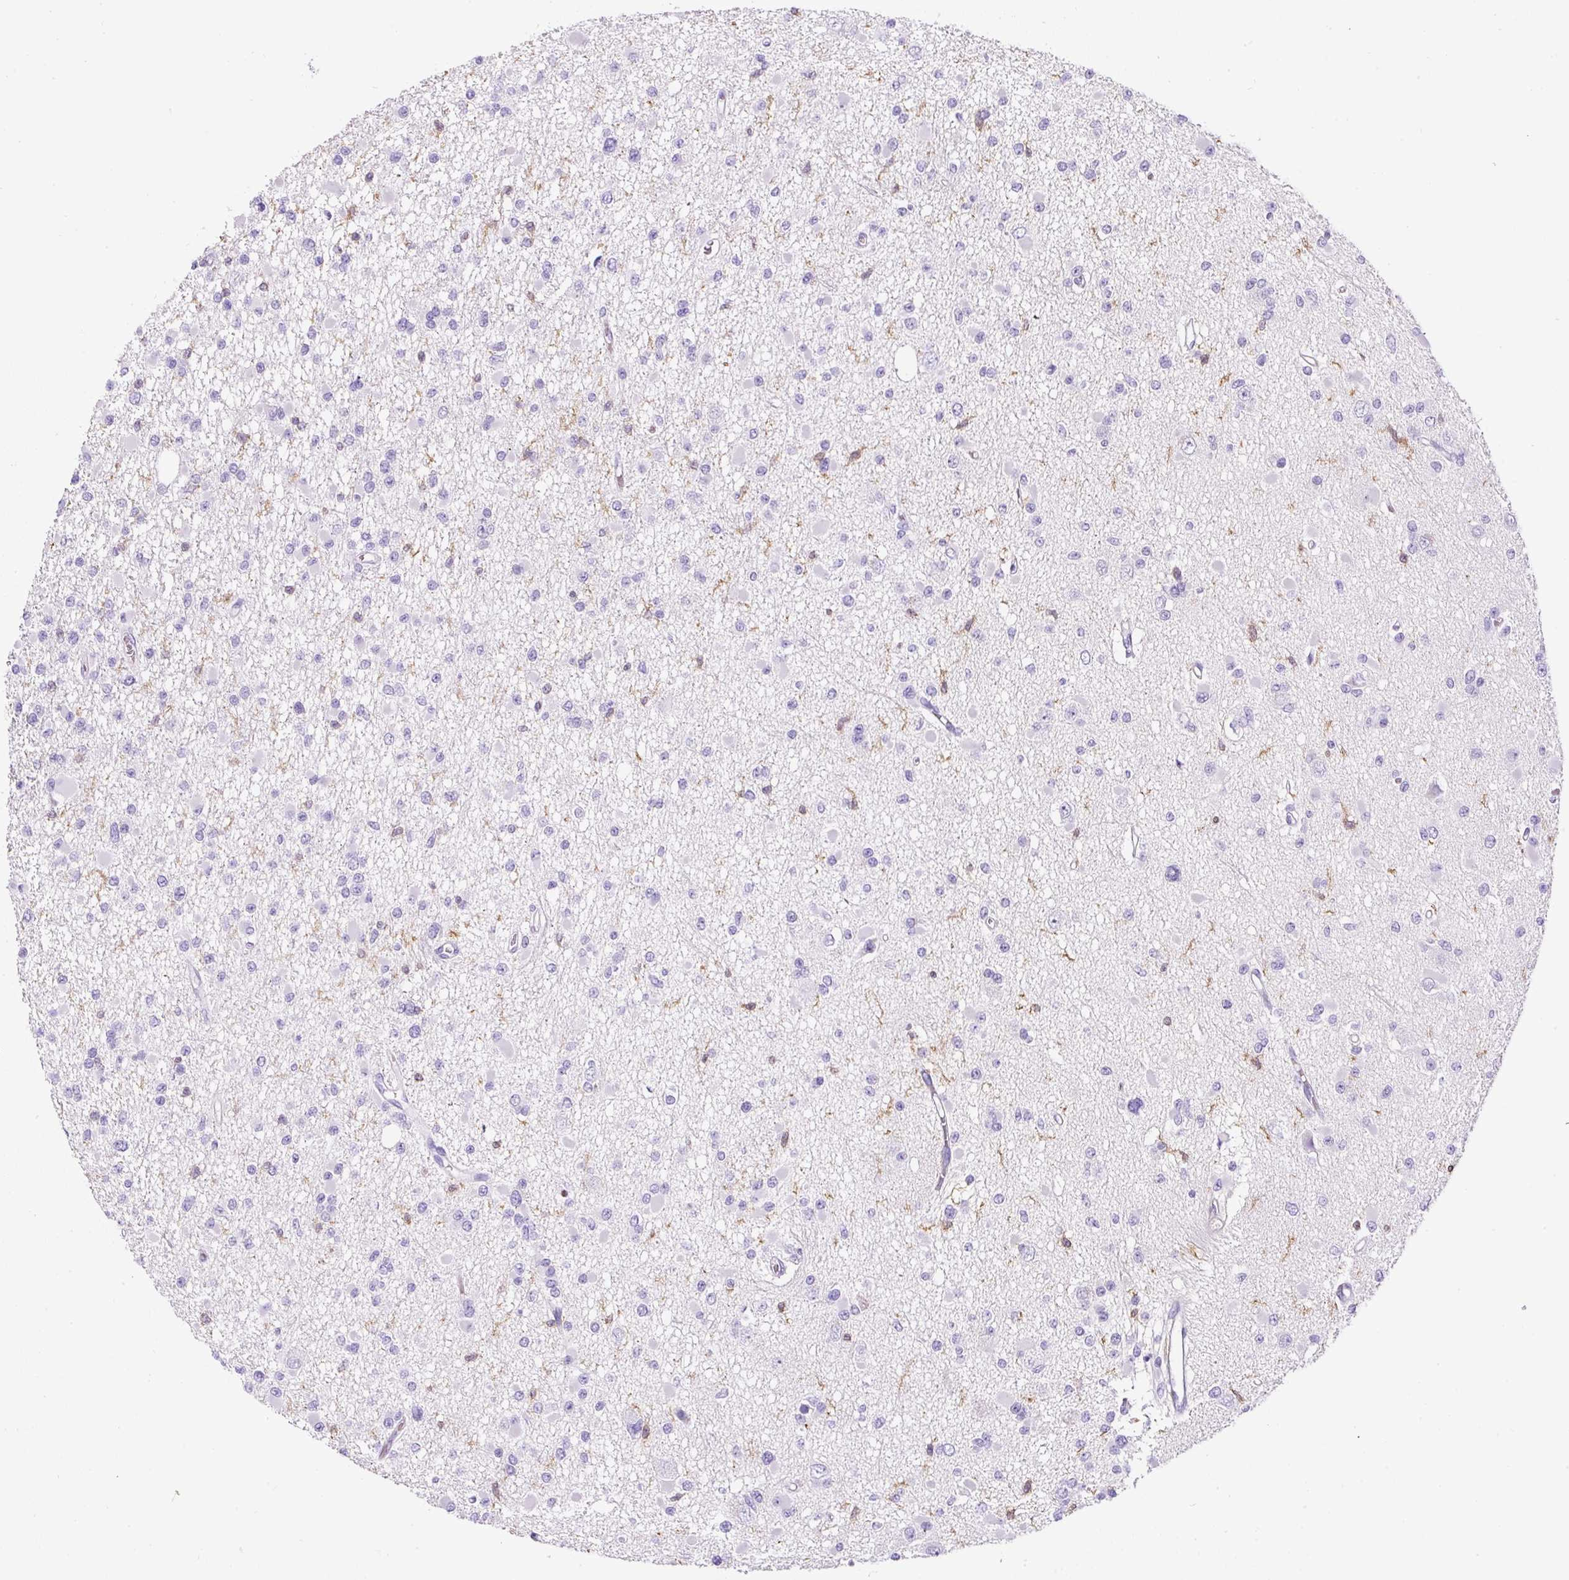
{"staining": {"intensity": "negative", "quantity": "none", "location": "none"}, "tissue": "glioma", "cell_type": "Tumor cells", "image_type": "cancer", "snomed": [{"axis": "morphology", "description": "Glioma, malignant, Low grade"}, {"axis": "topography", "description": "Brain"}], "caption": "DAB immunohistochemical staining of human malignant low-grade glioma exhibits no significant positivity in tumor cells. (DAB IHC, high magnification).", "gene": "FAM228B", "patient": {"sex": "female", "age": 22}}